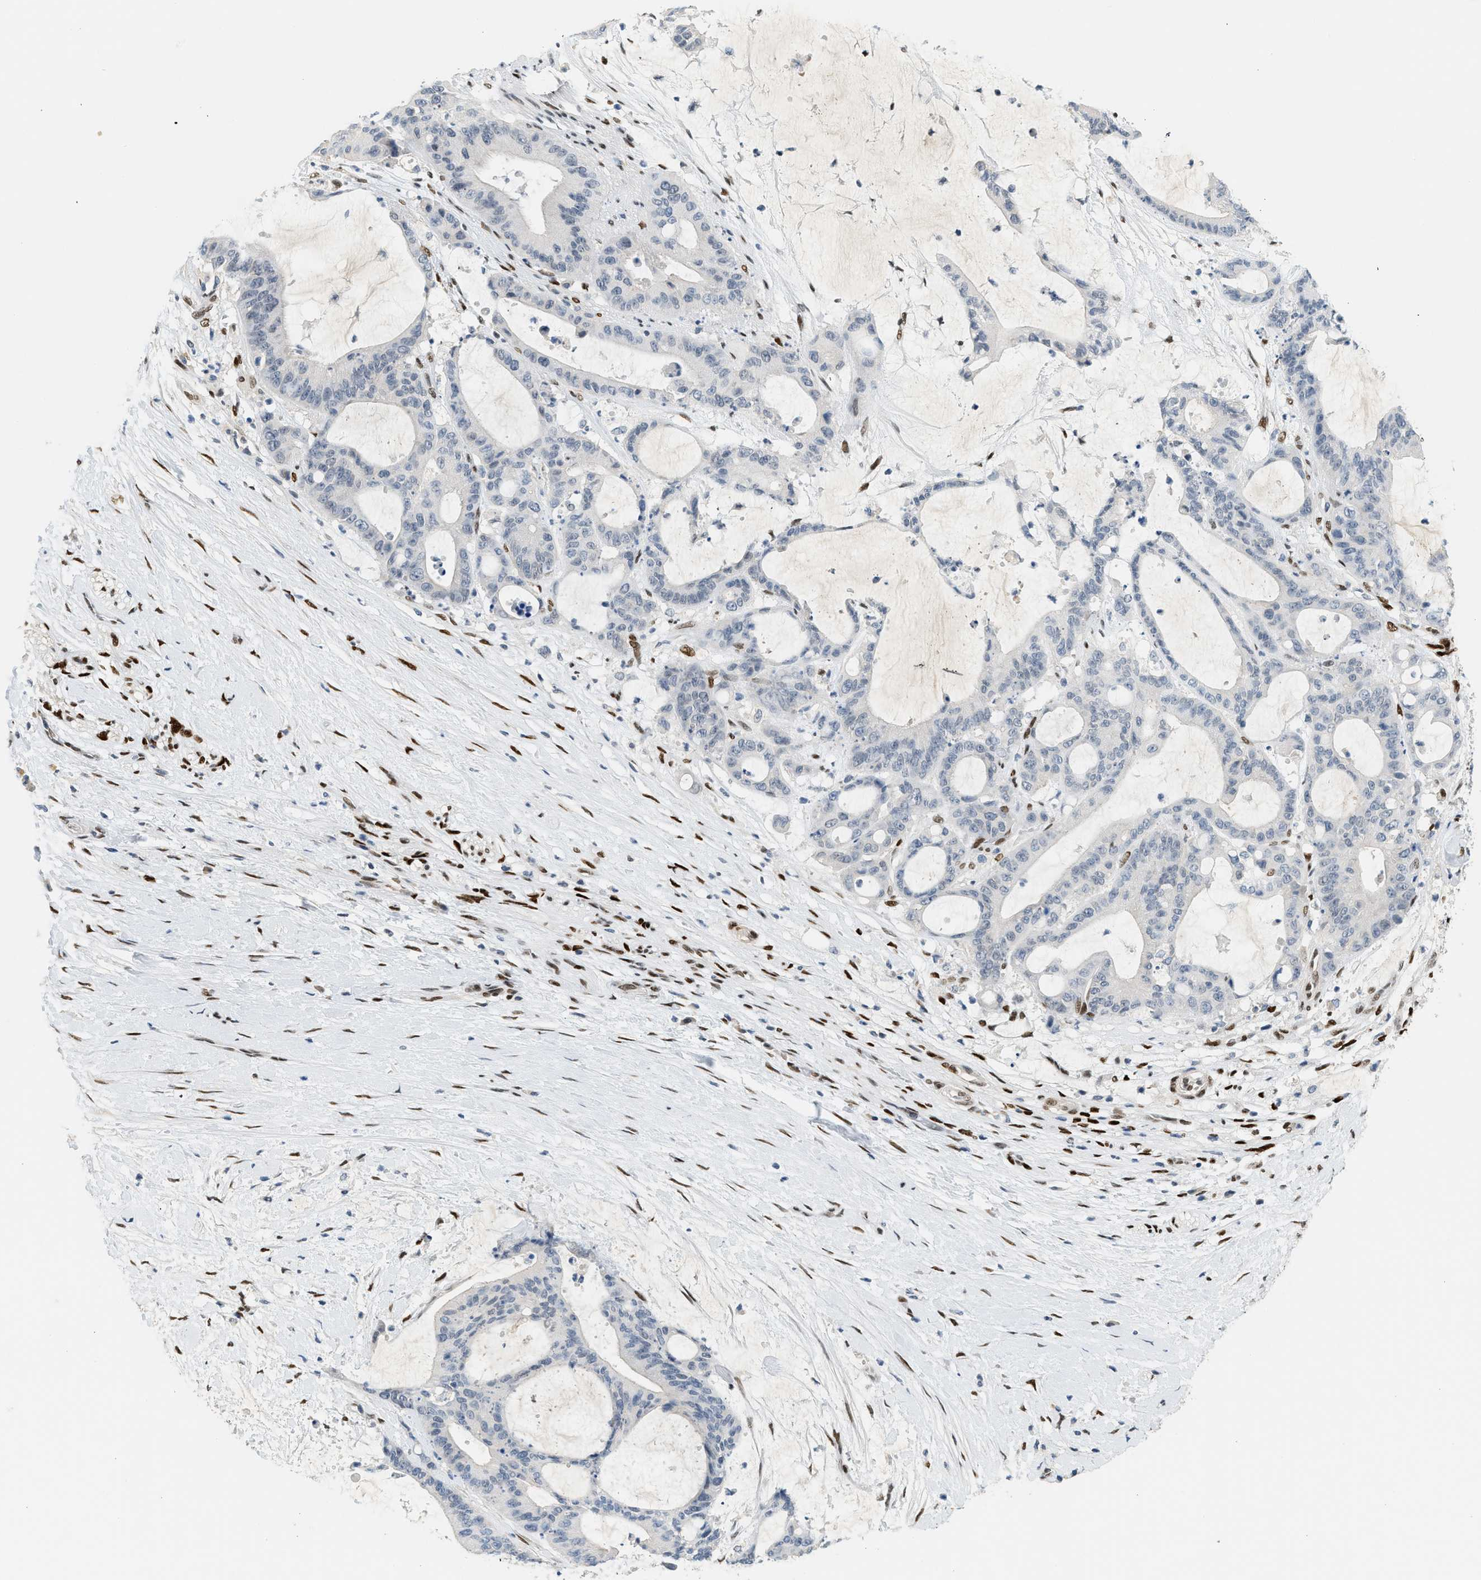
{"staining": {"intensity": "negative", "quantity": "none", "location": "none"}, "tissue": "liver cancer", "cell_type": "Tumor cells", "image_type": "cancer", "snomed": [{"axis": "morphology", "description": "Cholangiocarcinoma"}, {"axis": "topography", "description": "Liver"}], "caption": "Immunohistochemical staining of cholangiocarcinoma (liver) demonstrates no significant staining in tumor cells. The staining was performed using DAB to visualize the protein expression in brown, while the nuclei were stained in blue with hematoxylin (Magnification: 20x).", "gene": "ZBTB20", "patient": {"sex": "female", "age": 73}}